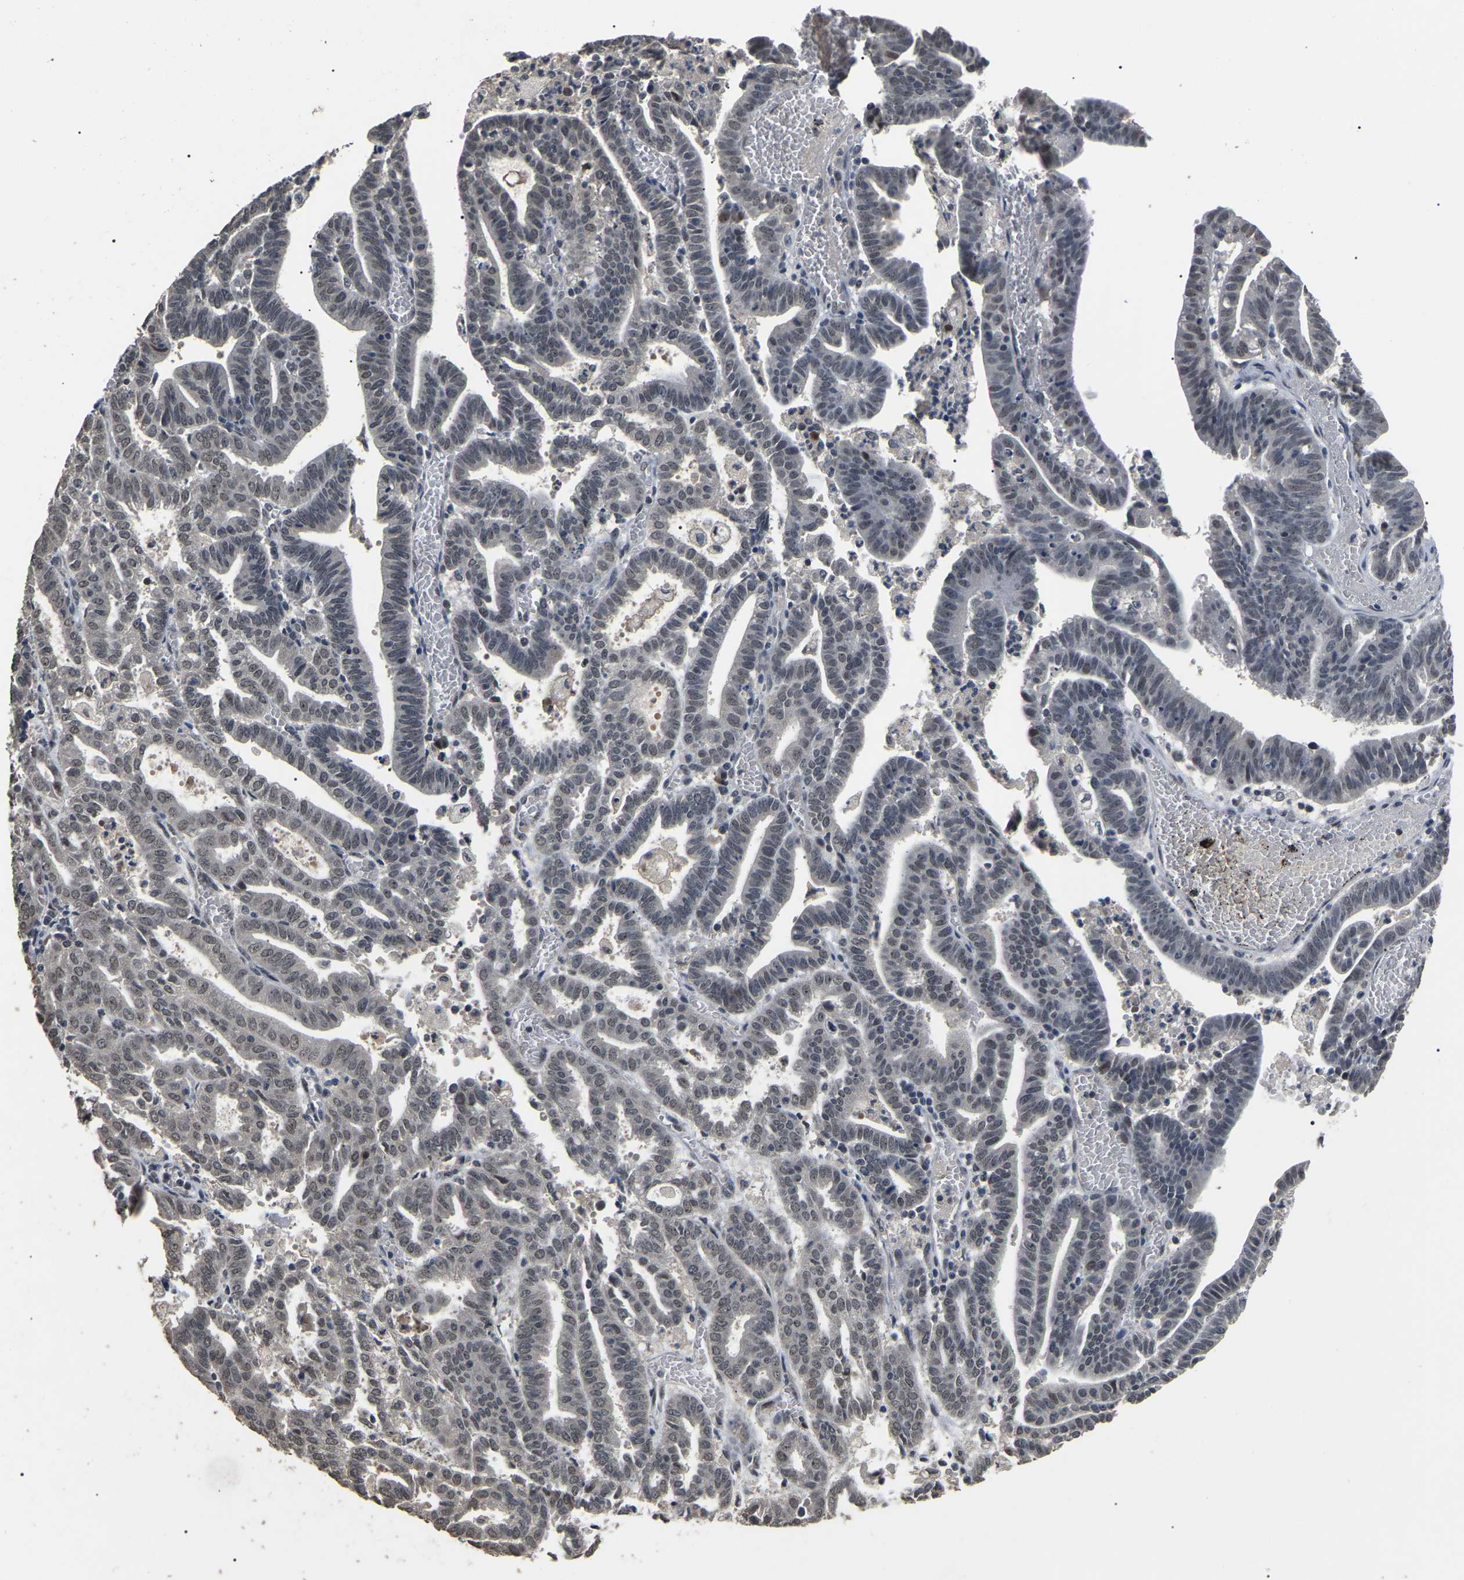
{"staining": {"intensity": "negative", "quantity": "none", "location": "none"}, "tissue": "endometrial cancer", "cell_type": "Tumor cells", "image_type": "cancer", "snomed": [{"axis": "morphology", "description": "Adenocarcinoma, NOS"}, {"axis": "topography", "description": "Uterus"}], "caption": "A high-resolution micrograph shows immunohistochemistry staining of adenocarcinoma (endometrial), which exhibits no significant positivity in tumor cells. (Stains: DAB immunohistochemistry (IHC) with hematoxylin counter stain, Microscopy: brightfield microscopy at high magnification).", "gene": "PPM1E", "patient": {"sex": "female", "age": 83}}